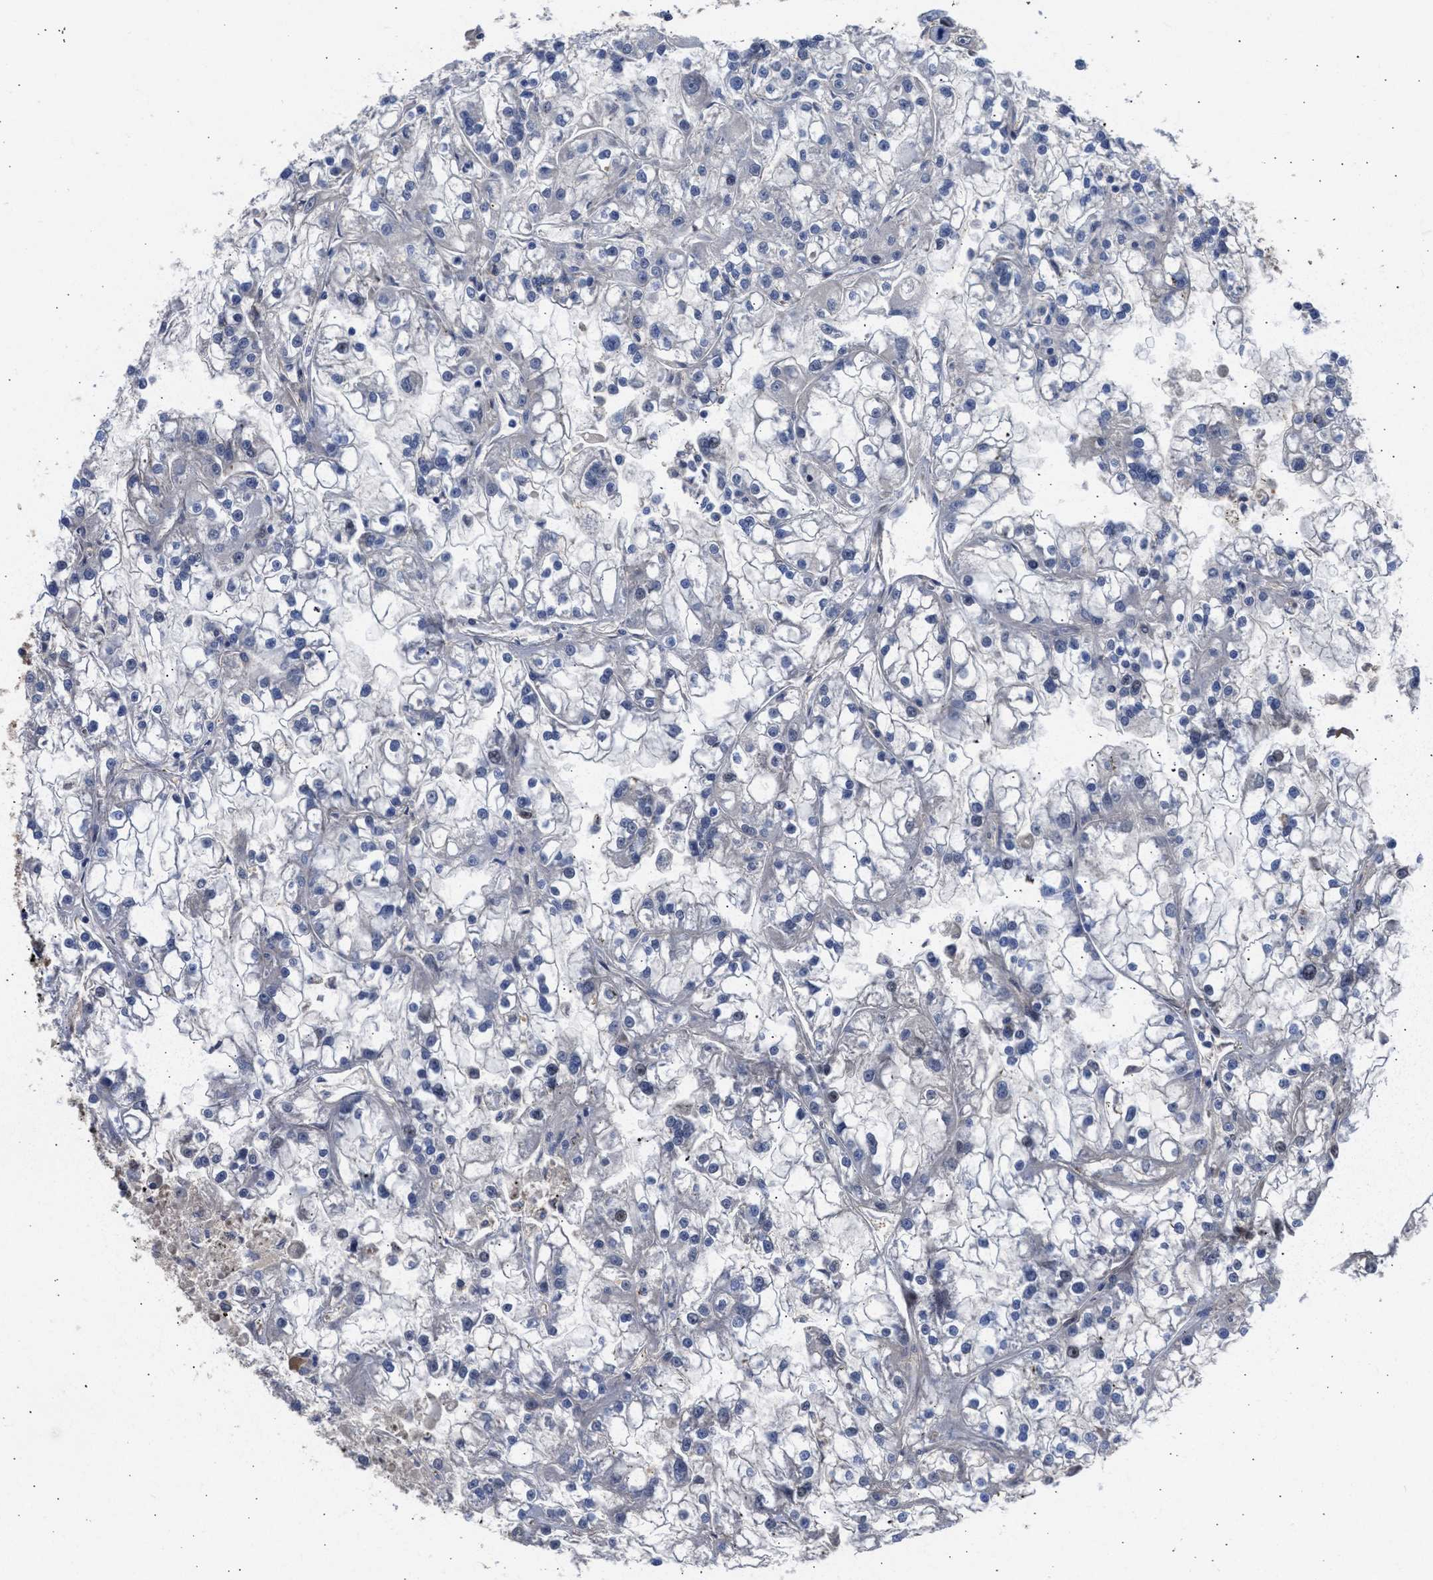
{"staining": {"intensity": "negative", "quantity": "none", "location": "none"}, "tissue": "renal cancer", "cell_type": "Tumor cells", "image_type": "cancer", "snomed": [{"axis": "morphology", "description": "Adenocarcinoma, NOS"}, {"axis": "topography", "description": "Kidney"}], "caption": "Immunohistochemical staining of adenocarcinoma (renal) displays no significant staining in tumor cells.", "gene": "MAS1L", "patient": {"sex": "female", "age": 52}}